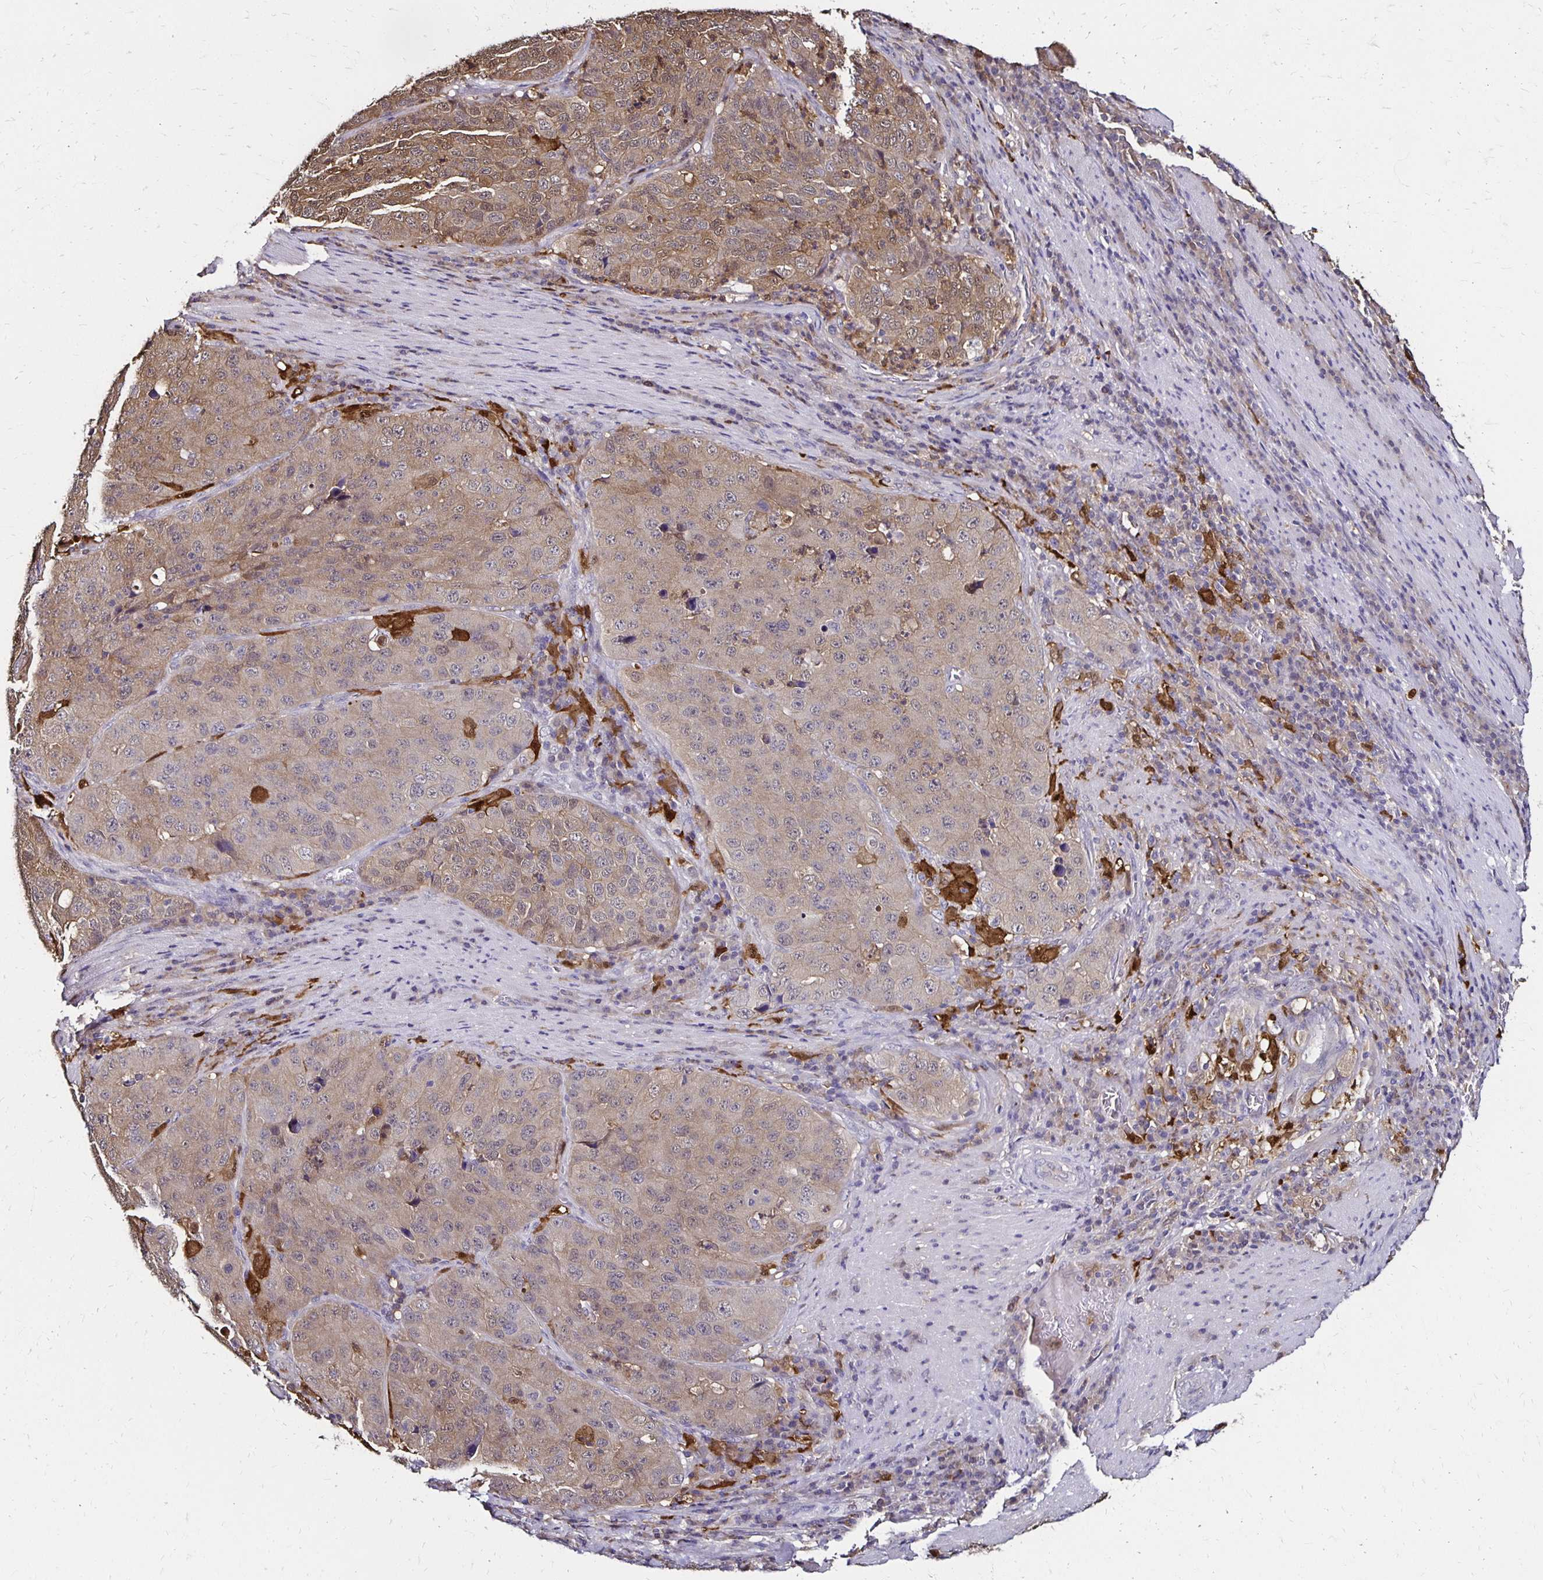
{"staining": {"intensity": "weak", "quantity": "25%-75%", "location": "cytoplasmic/membranous"}, "tissue": "stomach cancer", "cell_type": "Tumor cells", "image_type": "cancer", "snomed": [{"axis": "morphology", "description": "Adenocarcinoma, NOS"}, {"axis": "topography", "description": "Stomach"}], "caption": "Immunohistochemistry (IHC) (DAB) staining of adenocarcinoma (stomach) exhibits weak cytoplasmic/membranous protein positivity in approximately 25%-75% of tumor cells. Nuclei are stained in blue.", "gene": "TXN", "patient": {"sex": "male", "age": 71}}